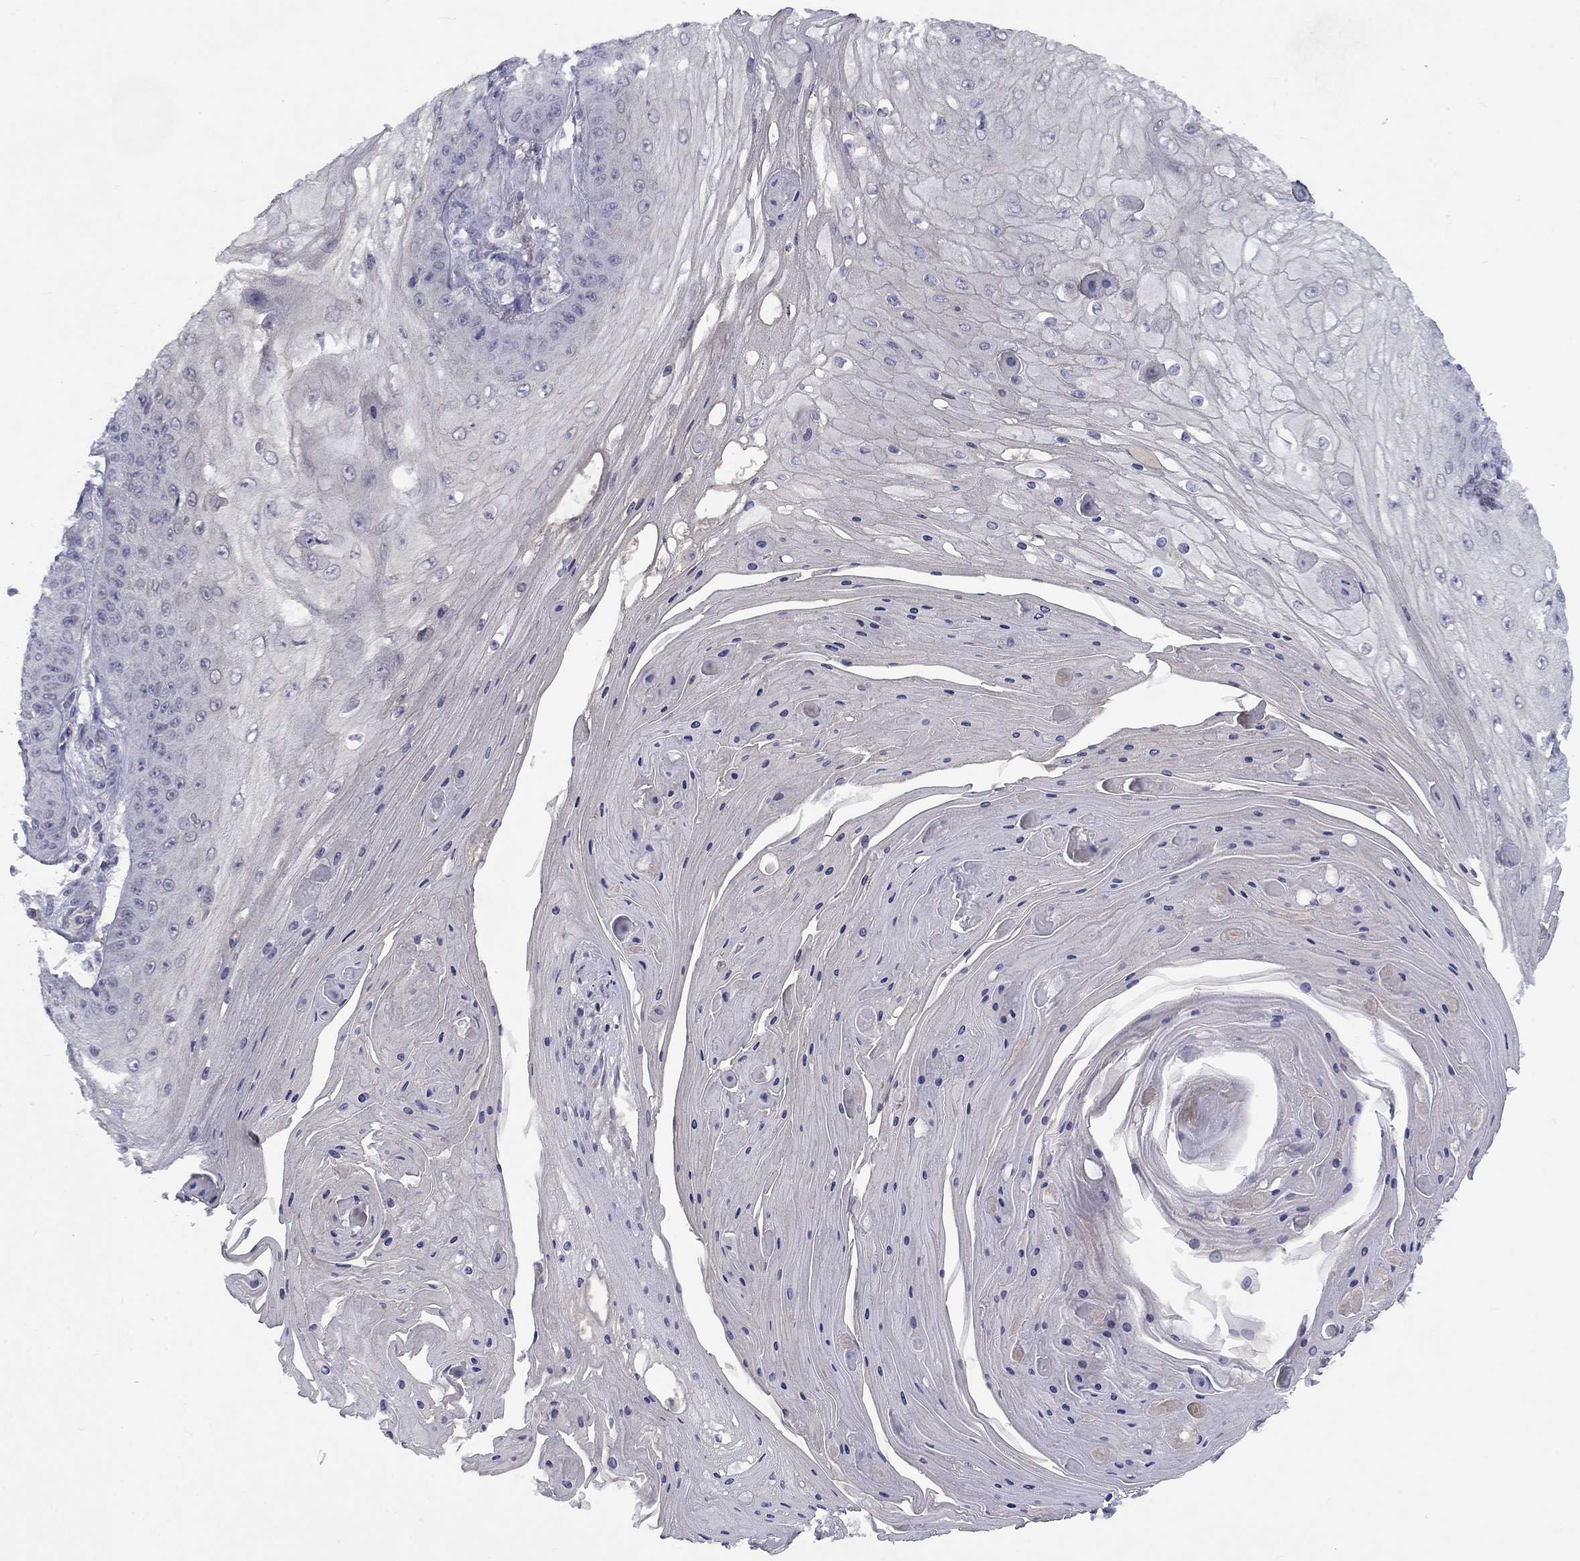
{"staining": {"intensity": "negative", "quantity": "none", "location": "none"}, "tissue": "skin cancer", "cell_type": "Tumor cells", "image_type": "cancer", "snomed": [{"axis": "morphology", "description": "Squamous cell carcinoma, NOS"}, {"axis": "topography", "description": "Skin"}], "caption": "The immunohistochemistry (IHC) histopathology image has no significant positivity in tumor cells of skin cancer (squamous cell carcinoma) tissue.", "gene": "CACNA1A", "patient": {"sex": "male", "age": 70}}